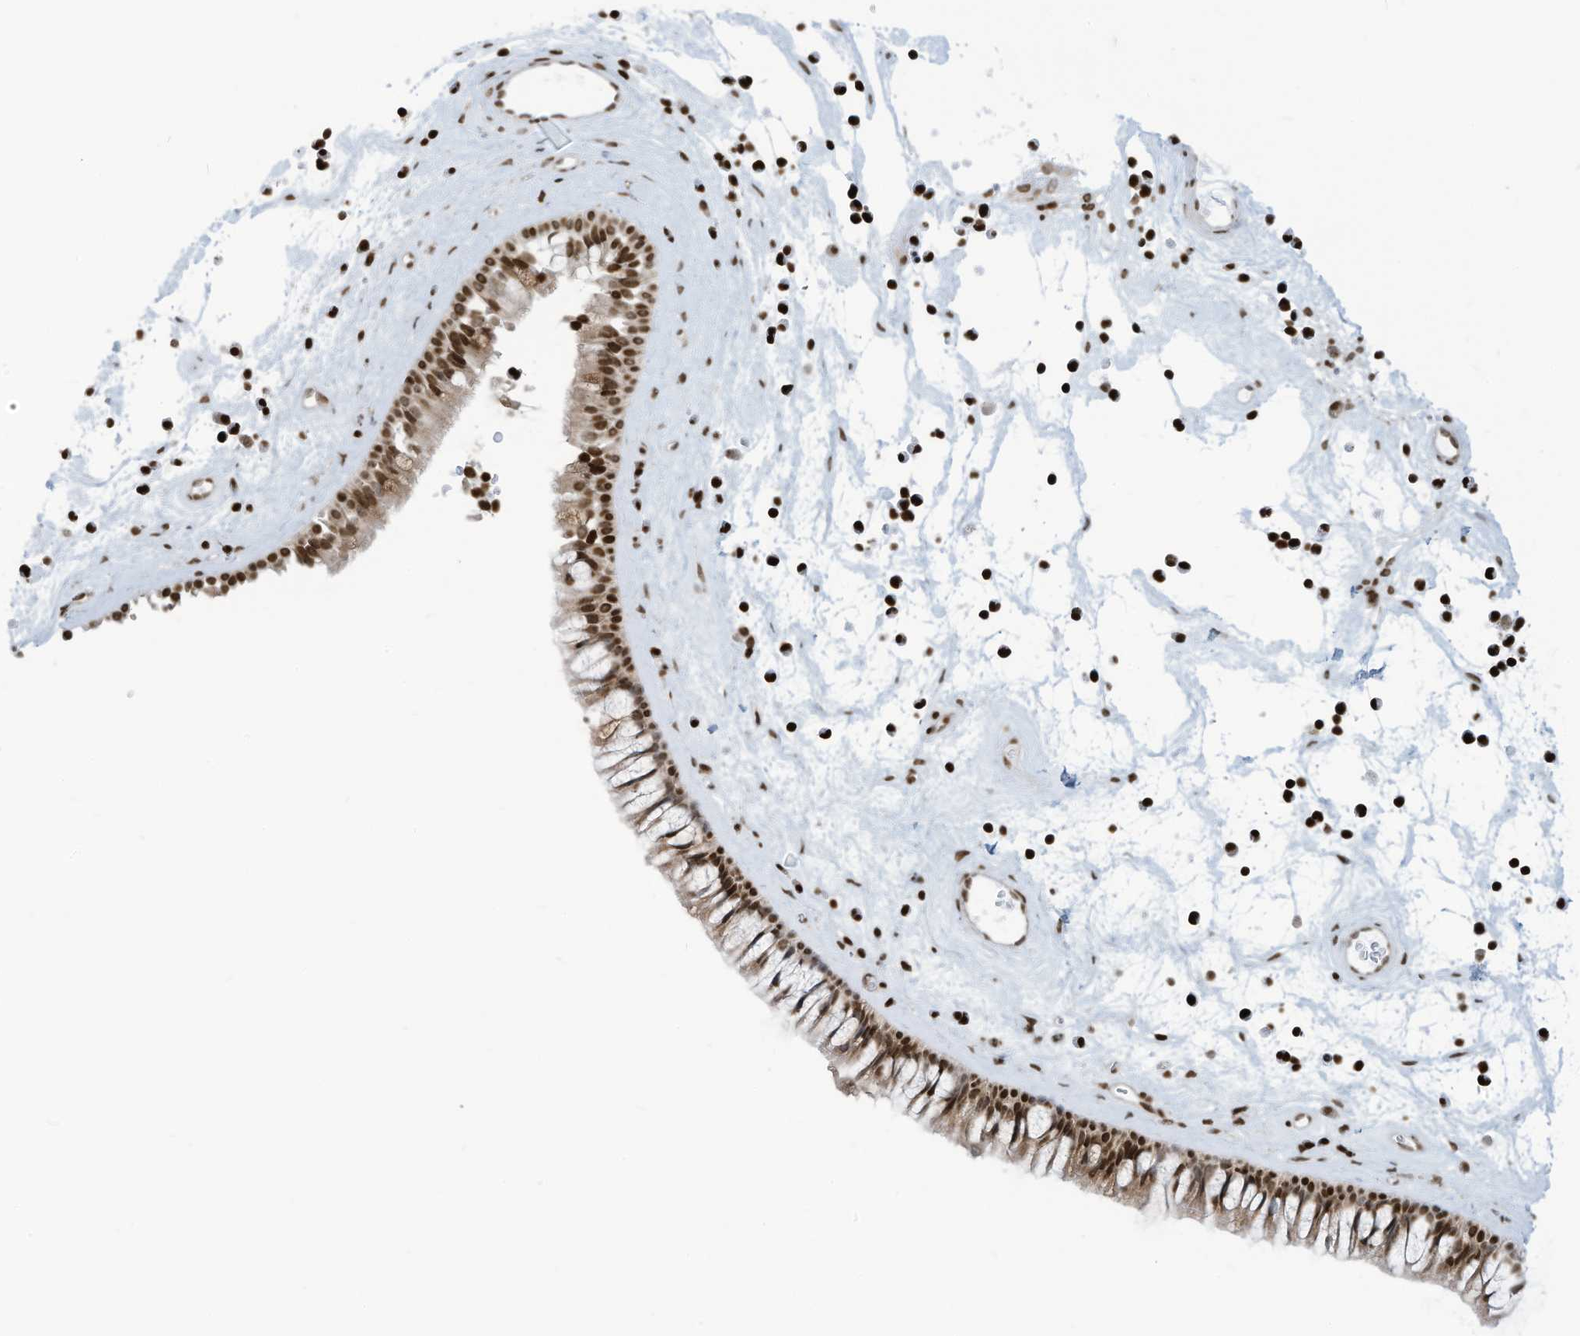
{"staining": {"intensity": "strong", "quantity": ">75%", "location": "nuclear"}, "tissue": "nasopharynx", "cell_type": "Respiratory epithelial cells", "image_type": "normal", "snomed": [{"axis": "morphology", "description": "Normal tissue, NOS"}, {"axis": "topography", "description": "Nasopharynx"}], "caption": "IHC staining of benign nasopharynx, which reveals high levels of strong nuclear positivity in approximately >75% of respiratory epithelial cells indicating strong nuclear protein staining. The staining was performed using DAB (3,3'-diaminobenzidine) (brown) for protein detection and nuclei were counterstained in hematoxylin (blue).", "gene": "ADI1", "patient": {"sex": "male", "age": 64}}